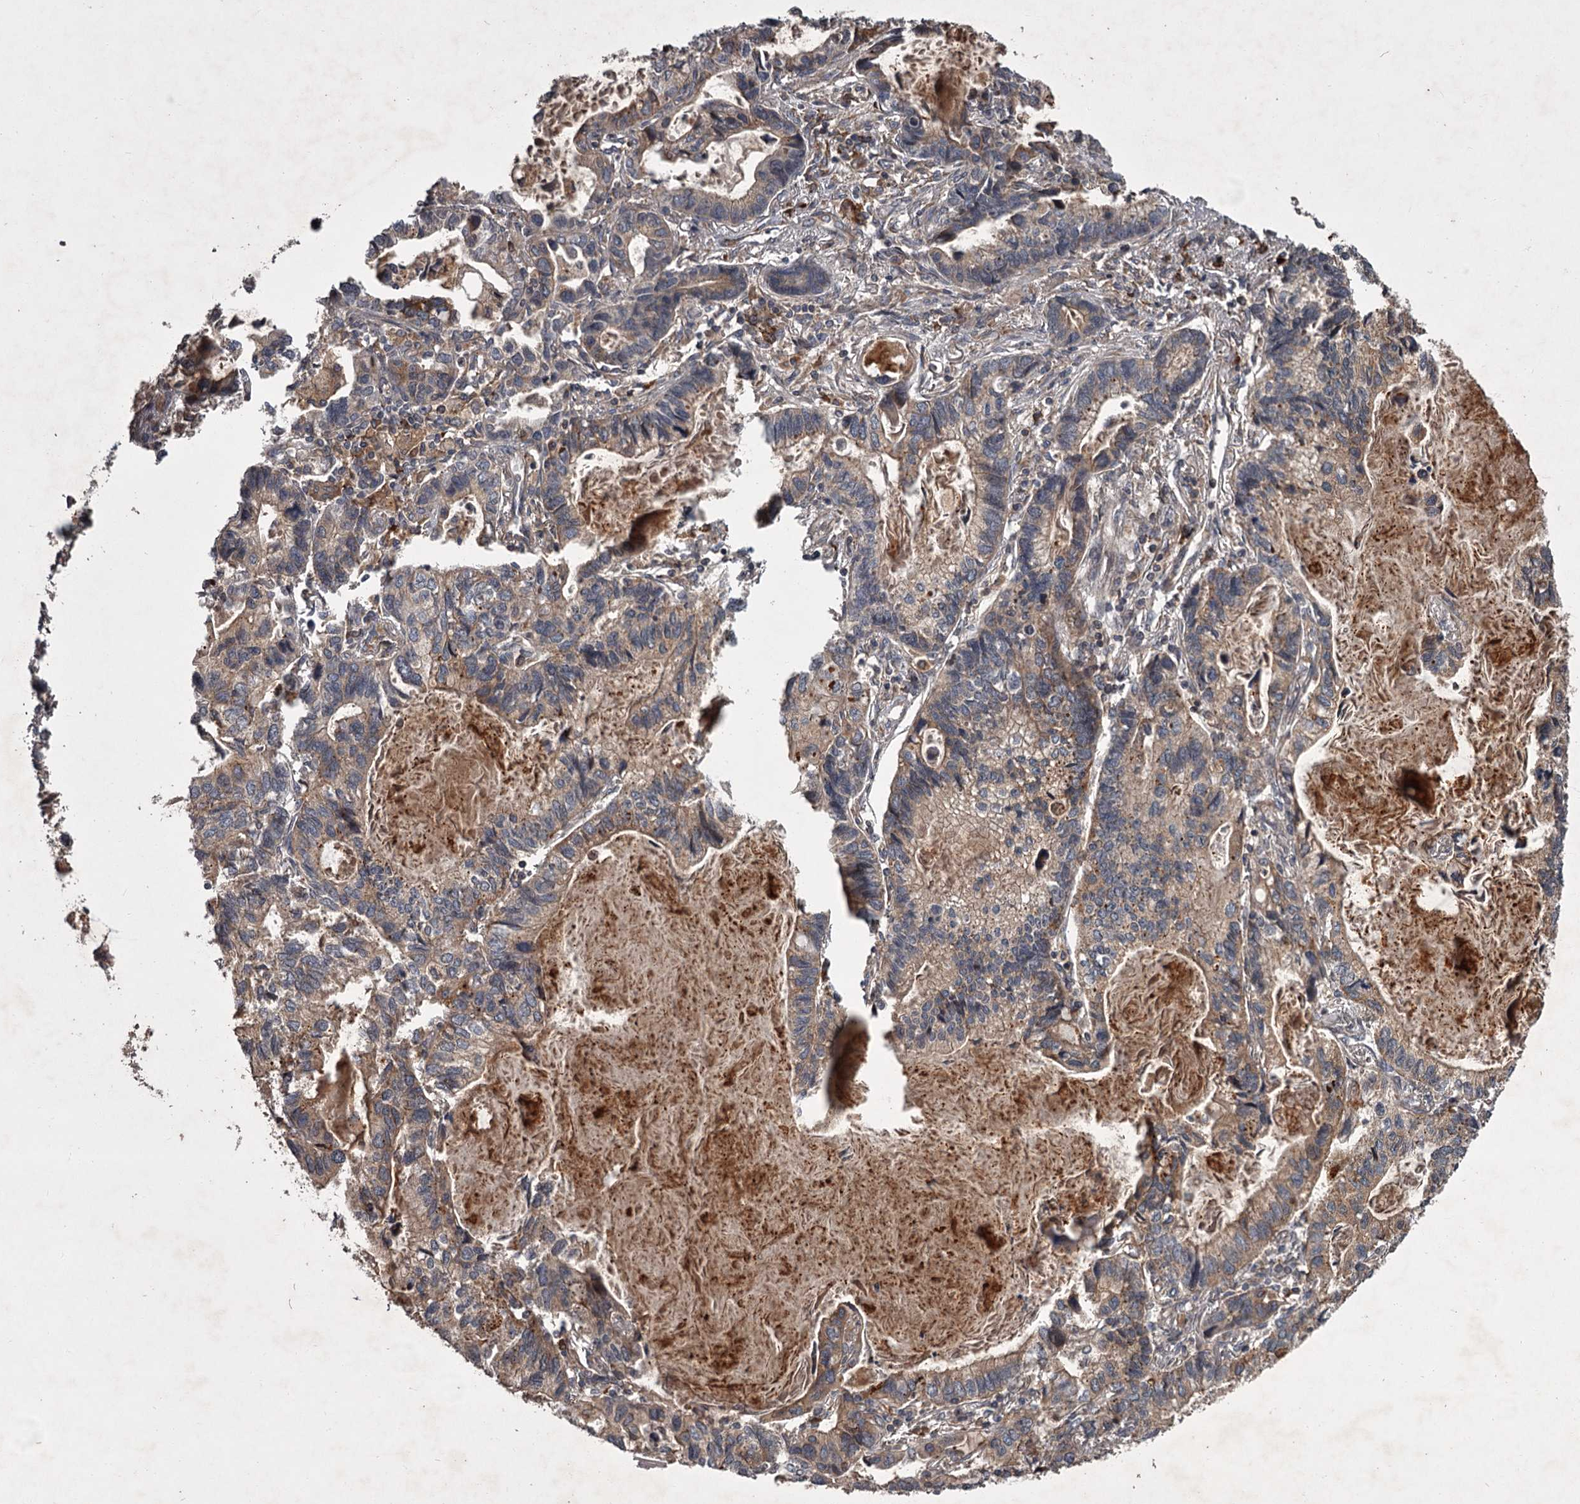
{"staining": {"intensity": "weak", "quantity": "25%-75%", "location": "cytoplasmic/membranous"}, "tissue": "lung cancer", "cell_type": "Tumor cells", "image_type": "cancer", "snomed": [{"axis": "morphology", "description": "Adenocarcinoma, NOS"}, {"axis": "topography", "description": "Lung"}], "caption": "A histopathology image of lung cancer (adenocarcinoma) stained for a protein reveals weak cytoplasmic/membranous brown staining in tumor cells. The protein of interest is shown in brown color, while the nuclei are stained blue.", "gene": "UNC93B1", "patient": {"sex": "male", "age": 67}}